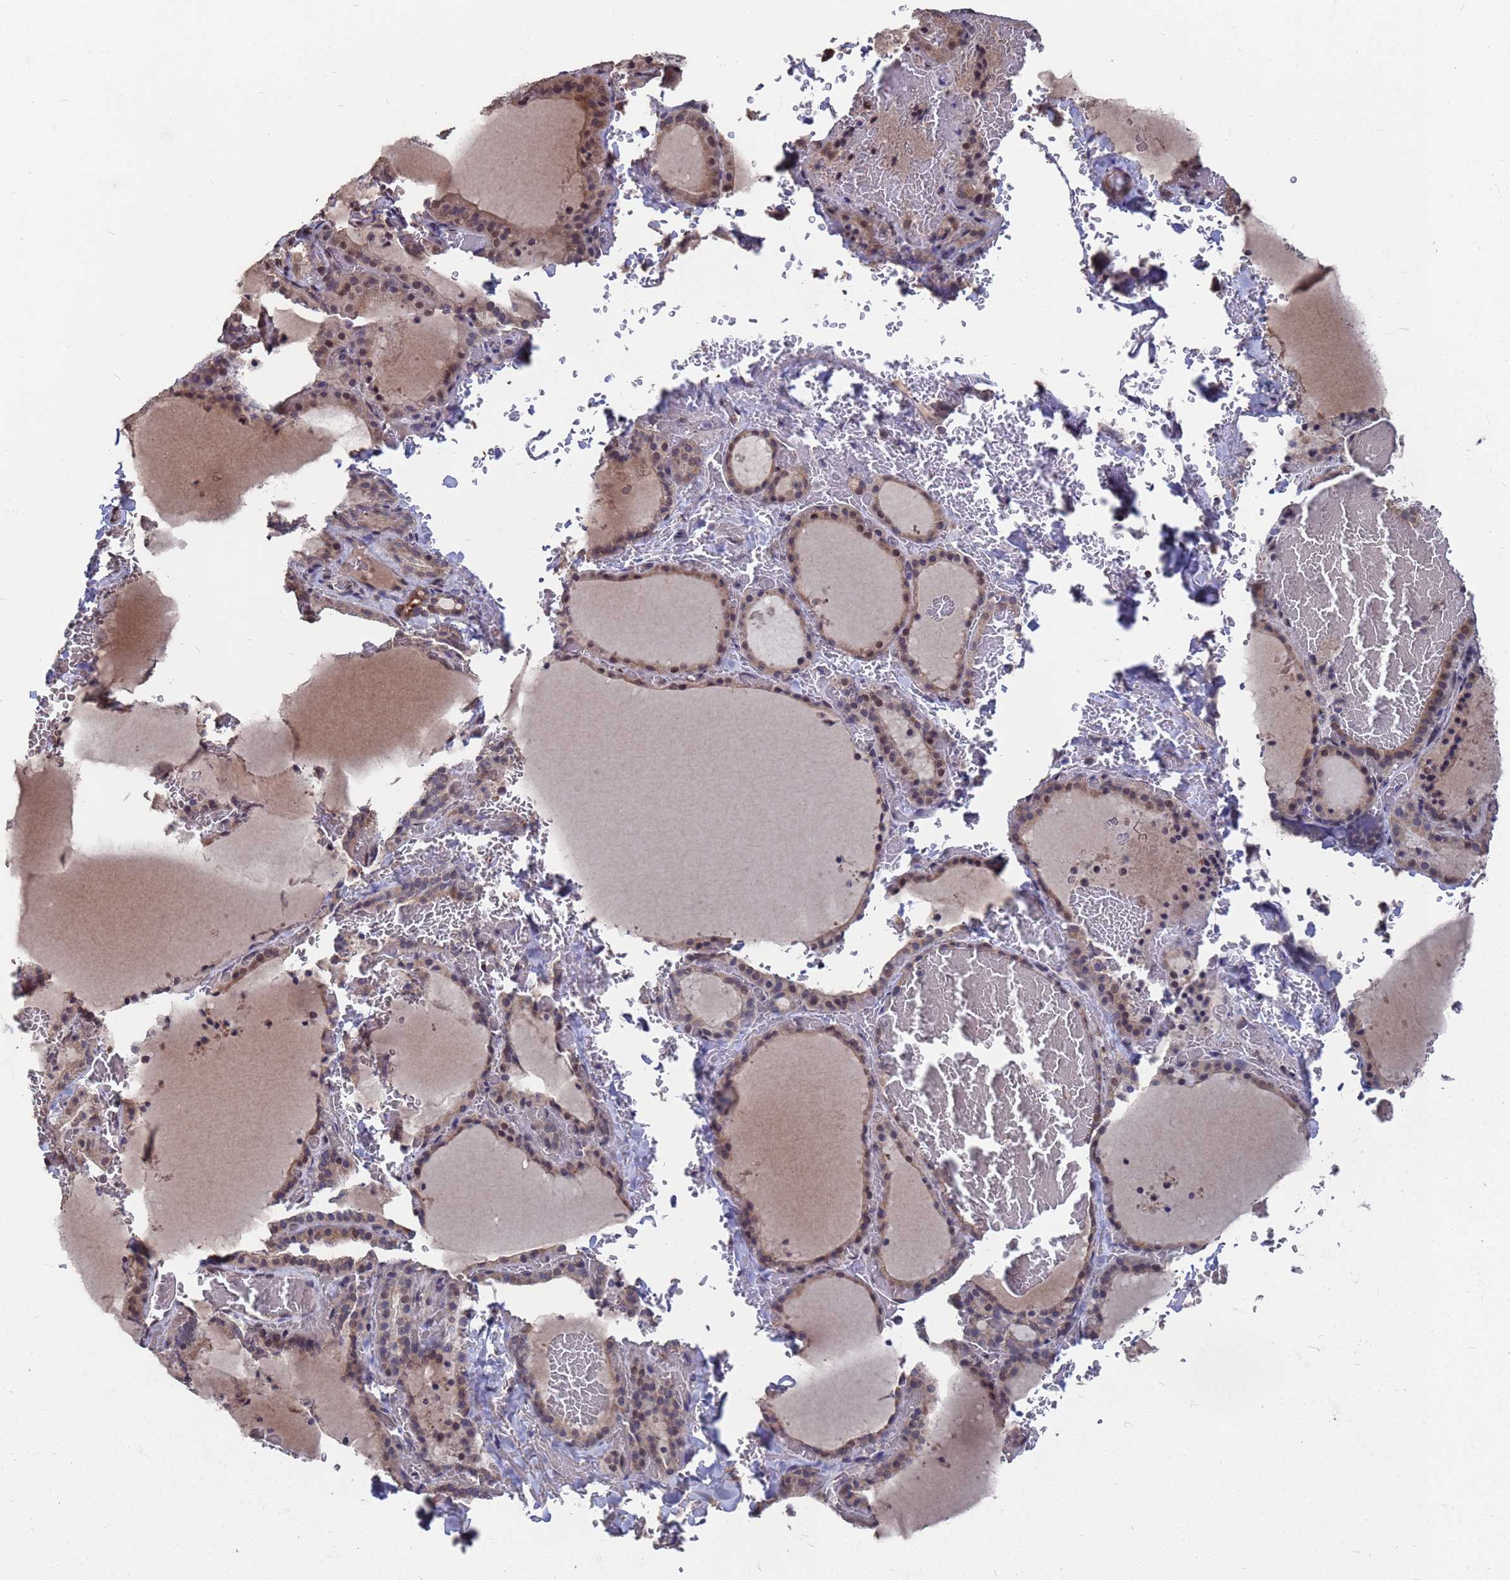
{"staining": {"intensity": "moderate", "quantity": ">75%", "location": "cytoplasmic/membranous,nuclear"}, "tissue": "thyroid gland", "cell_type": "Glandular cells", "image_type": "normal", "snomed": [{"axis": "morphology", "description": "Normal tissue, NOS"}, {"axis": "topography", "description": "Thyroid gland"}], "caption": "Glandular cells demonstrate medium levels of moderate cytoplasmic/membranous,nuclear staining in about >75% of cells in benign human thyroid gland.", "gene": "CFAP119", "patient": {"sex": "female", "age": 39}}